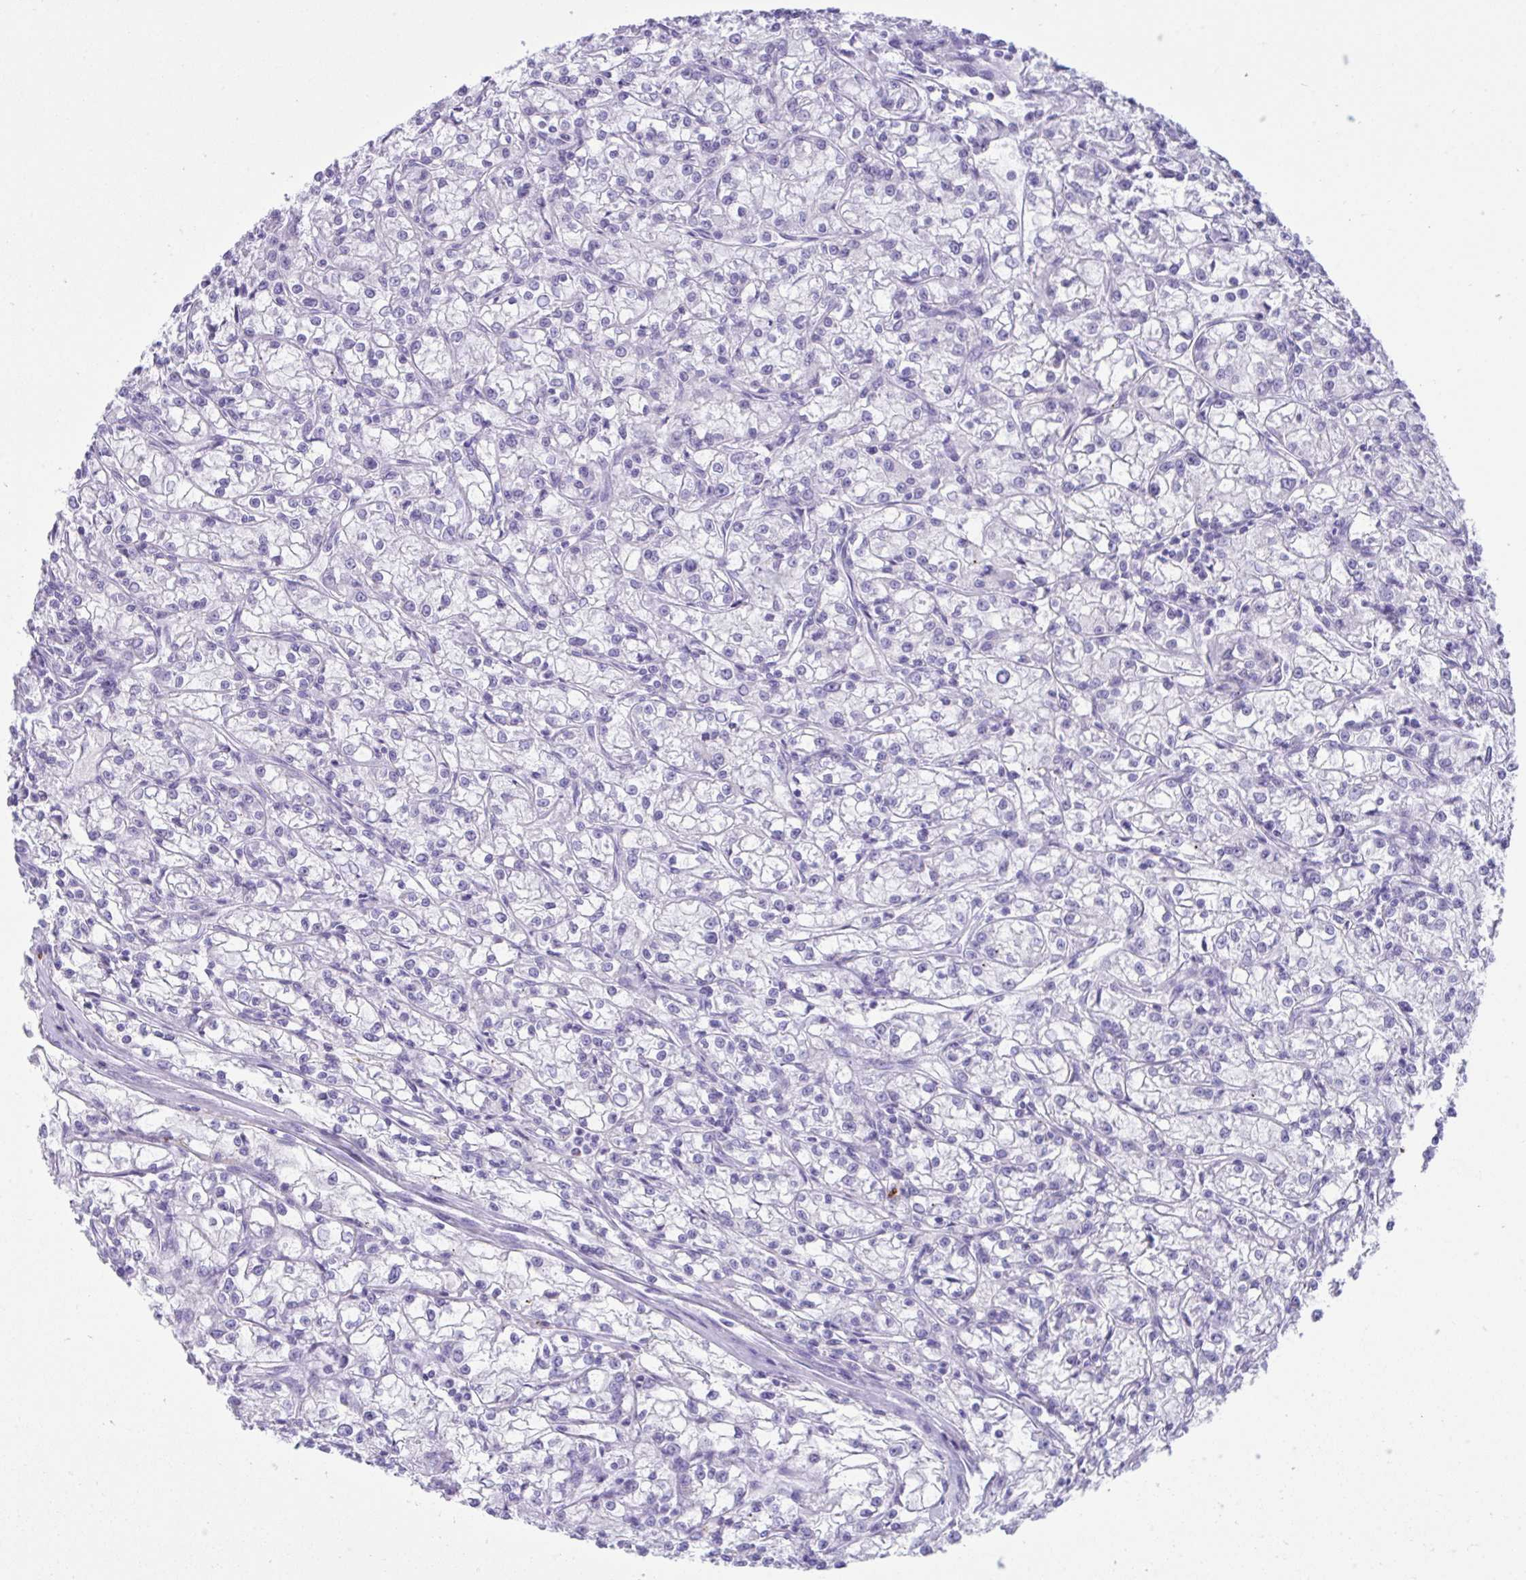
{"staining": {"intensity": "negative", "quantity": "none", "location": "none"}, "tissue": "renal cancer", "cell_type": "Tumor cells", "image_type": "cancer", "snomed": [{"axis": "morphology", "description": "Adenocarcinoma, NOS"}, {"axis": "topography", "description": "Kidney"}], "caption": "The micrograph exhibits no staining of tumor cells in renal cancer. The staining is performed using DAB brown chromogen with nuclei counter-stained in using hematoxylin.", "gene": "PSCA", "patient": {"sex": "female", "age": 59}}